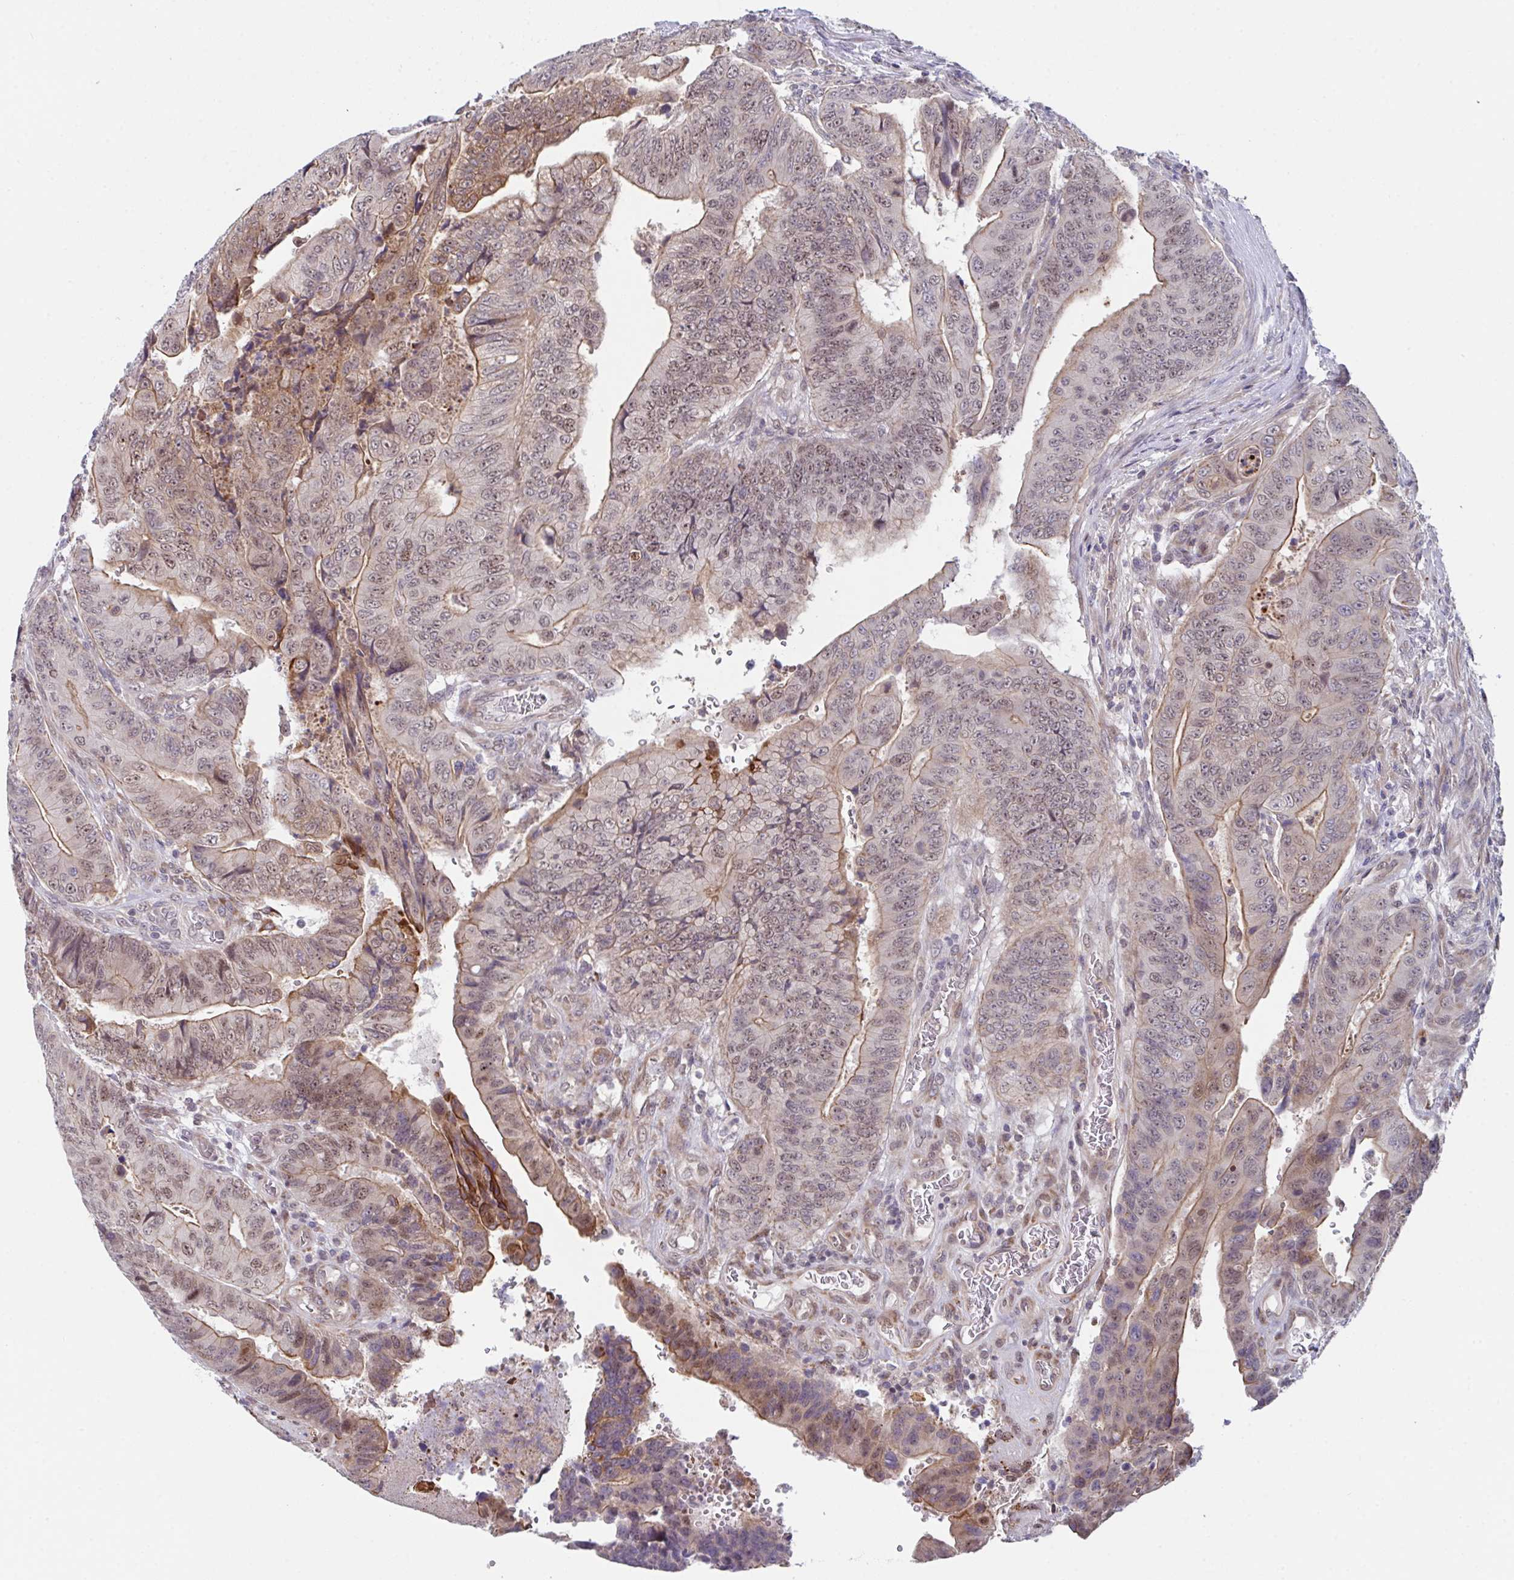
{"staining": {"intensity": "moderate", "quantity": ">75%", "location": "cytoplasmic/membranous,nuclear"}, "tissue": "colorectal cancer", "cell_type": "Tumor cells", "image_type": "cancer", "snomed": [{"axis": "morphology", "description": "Adenocarcinoma, NOS"}, {"axis": "topography", "description": "Colon"}], "caption": "The immunohistochemical stain highlights moderate cytoplasmic/membranous and nuclear expression in tumor cells of colorectal cancer tissue.", "gene": "RBM18", "patient": {"sex": "female", "age": 48}}